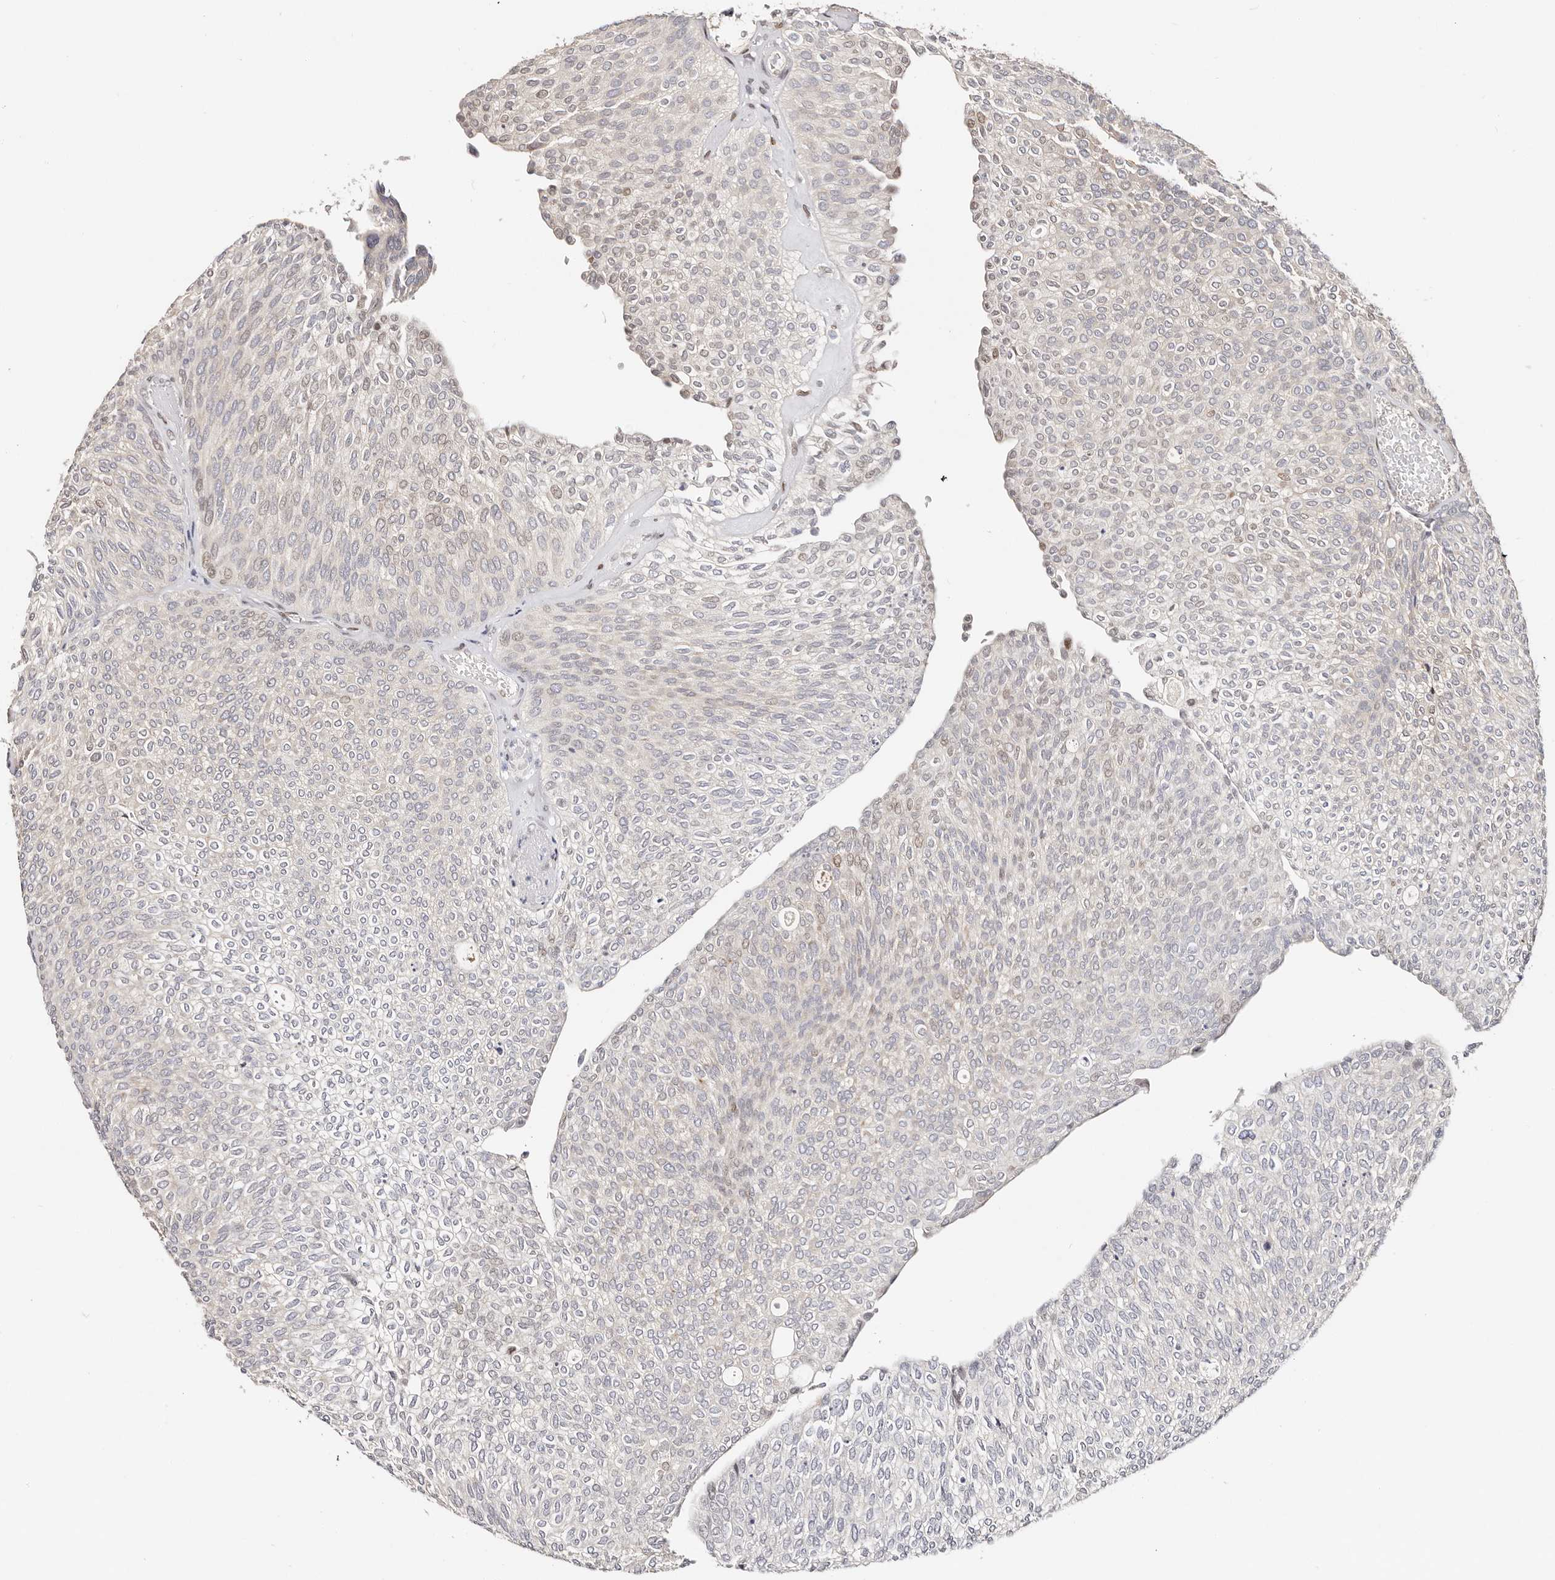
{"staining": {"intensity": "weak", "quantity": "<25%", "location": "cytoplasmic/membranous"}, "tissue": "urothelial cancer", "cell_type": "Tumor cells", "image_type": "cancer", "snomed": [{"axis": "morphology", "description": "Urothelial carcinoma, Low grade"}, {"axis": "topography", "description": "Urinary bladder"}], "caption": "Immunohistochemistry (IHC) histopathology image of neoplastic tissue: human urothelial cancer stained with DAB (3,3'-diaminobenzidine) reveals no significant protein staining in tumor cells.", "gene": "IQGAP3", "patient": {"sex": "female", "age": 79}}